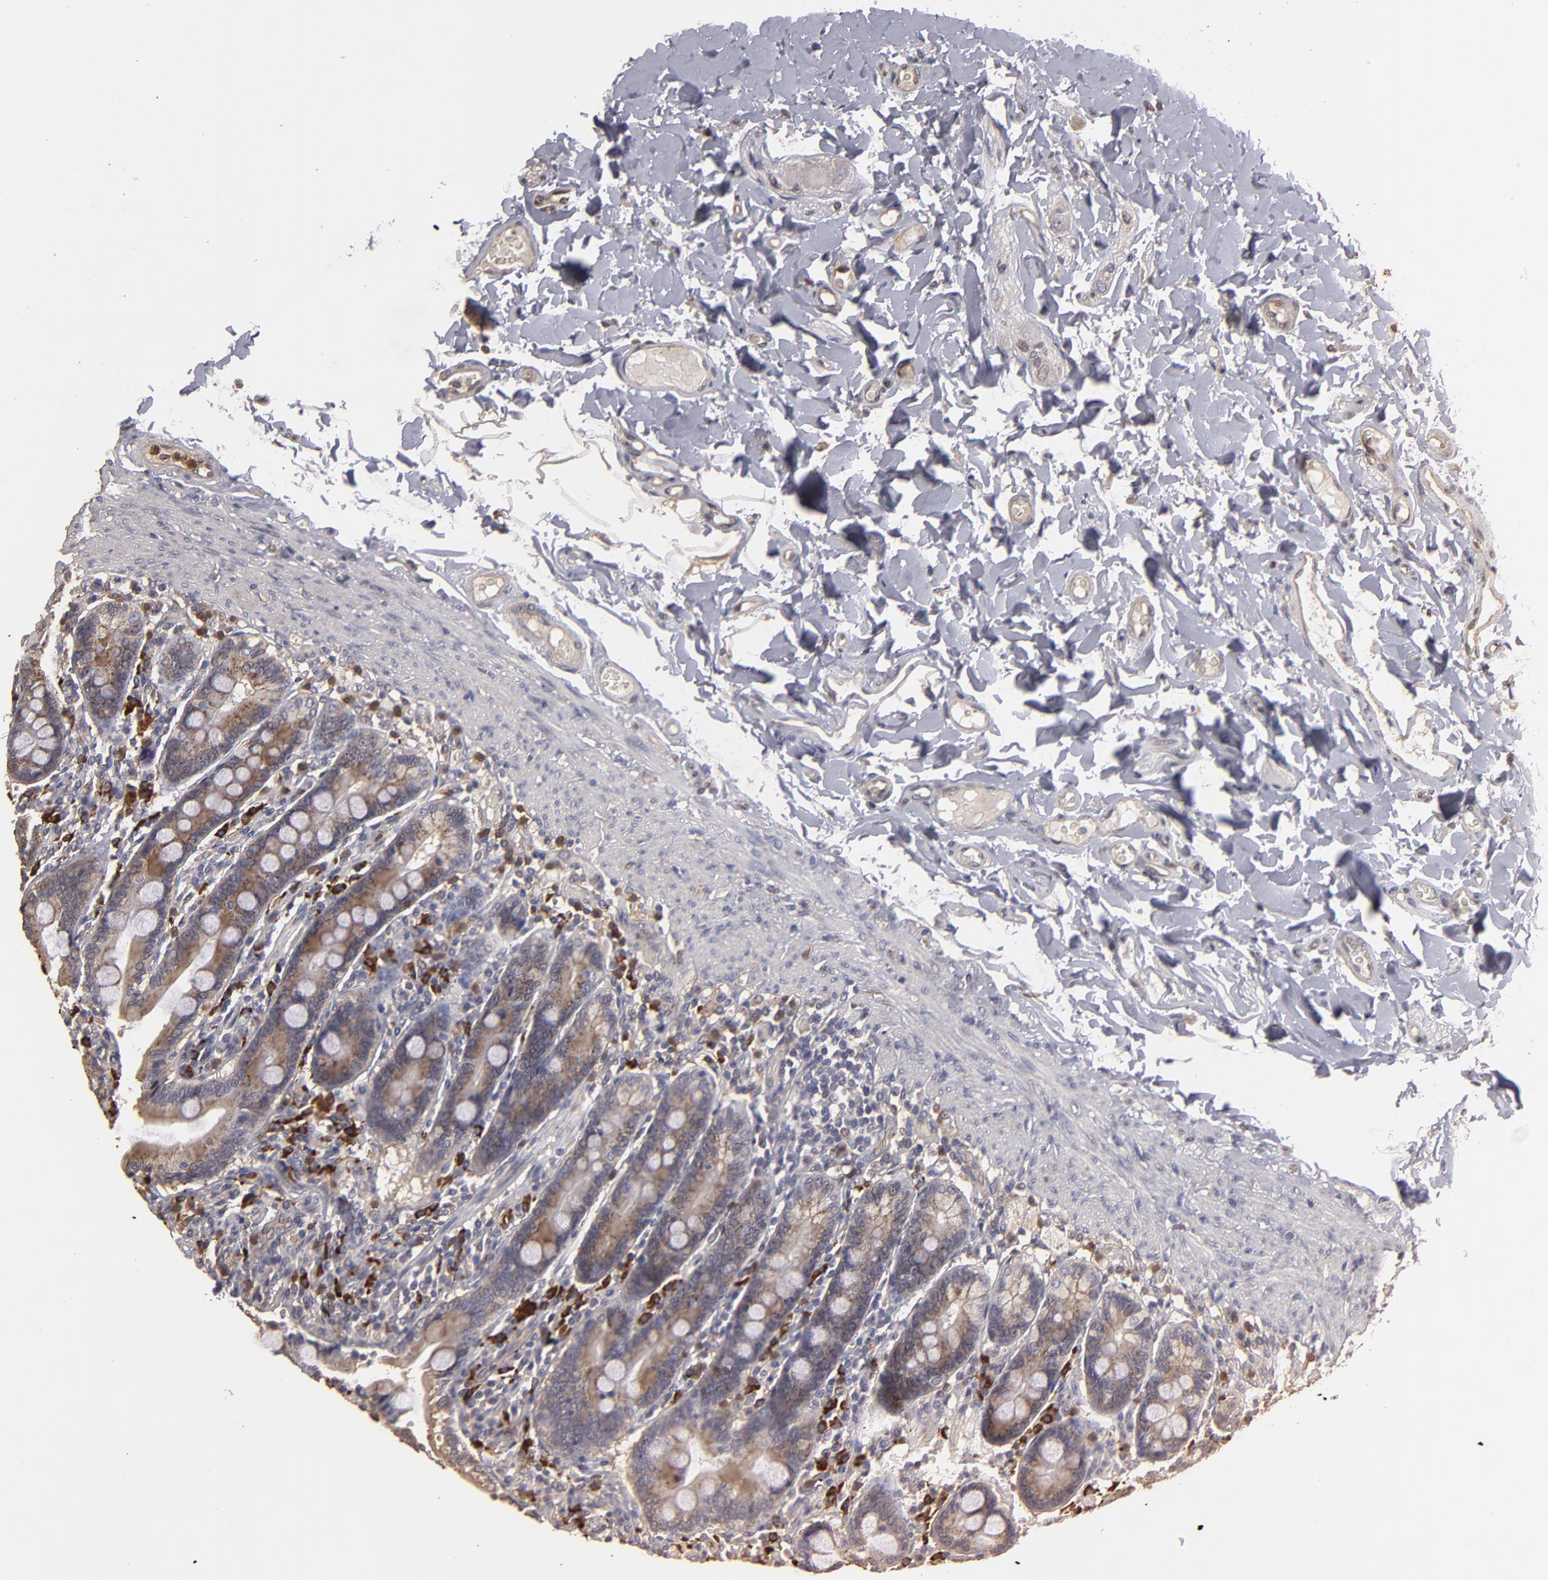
{"staining": {"intensity": "moderate", "quantity": ">75%", "location": "cytoplasmic/membranous"}, "tissue": "duodenum", "cell_type": "Glandular cells", "image_type": "normal", "snomed": [{"axis": "morphology", "description": "Normal tissue, NOS"}, {"axis": "topography", "description": "Duodenum"}], "caption": "Duodenum stained for a protein shows moderate cytoplasmic/membranous positivity in glandular cells. (DAB (3,3'-diaminobenzidine) IHC with brightfield microscopy, high magnification).", "gene": "RO60", "patient": {"sex": "male", "age": 73}}